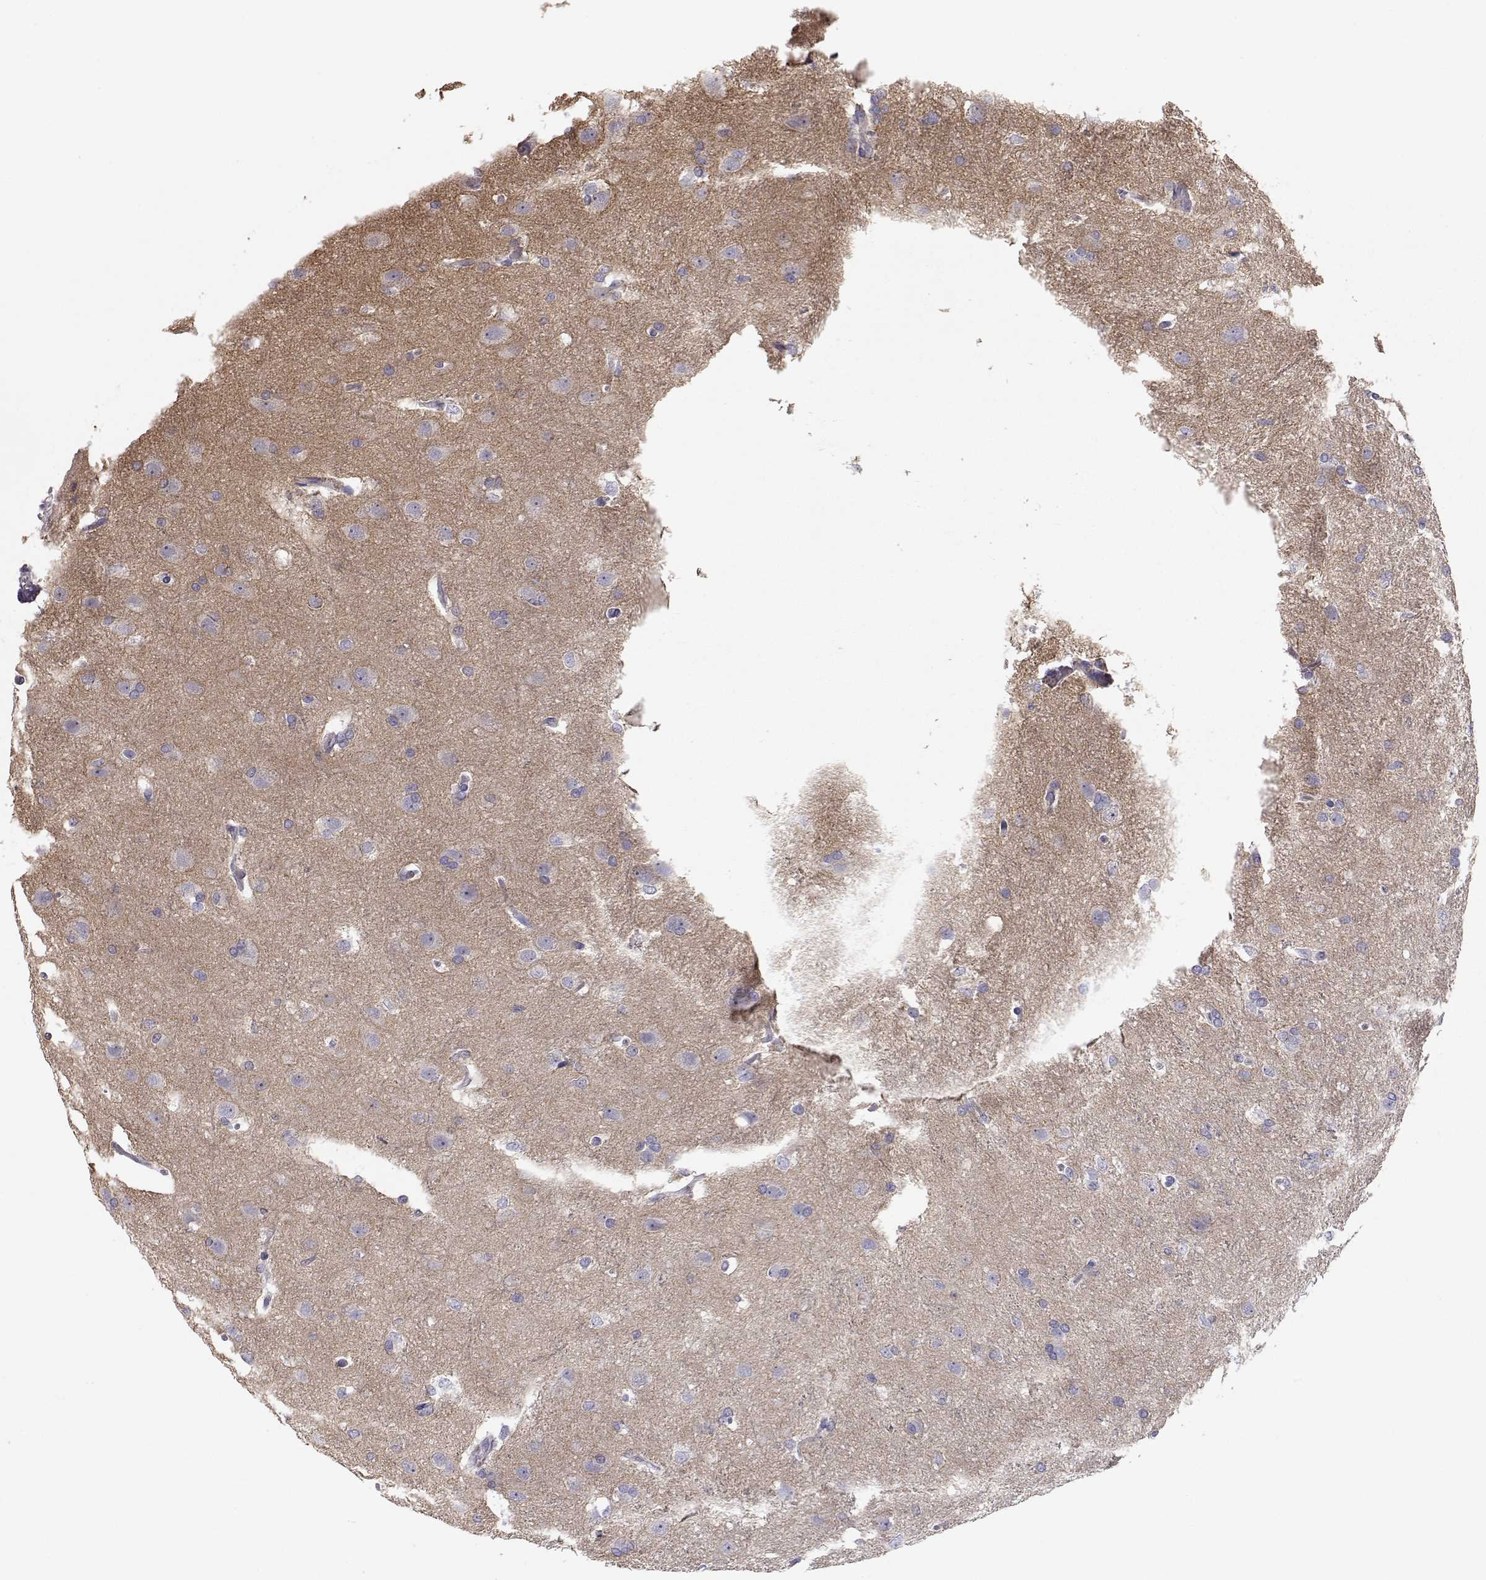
{"staining": {"intensity": "negative", "quantity": "none", "location": "none"}, "tissue": "glioma", "cell_type": "Tumor cells", "image_type": "cancer", "snomed": [{"axis": "morphology", "description": "Glioma, malignant, High grade"}, {"axis": "topography", "description": "Brain"}], "caption": "IHC of human glioma reveals no staining in tumor cells.", "gene": "NCAM2", "patient": {"sex": "male", "age": 68}}